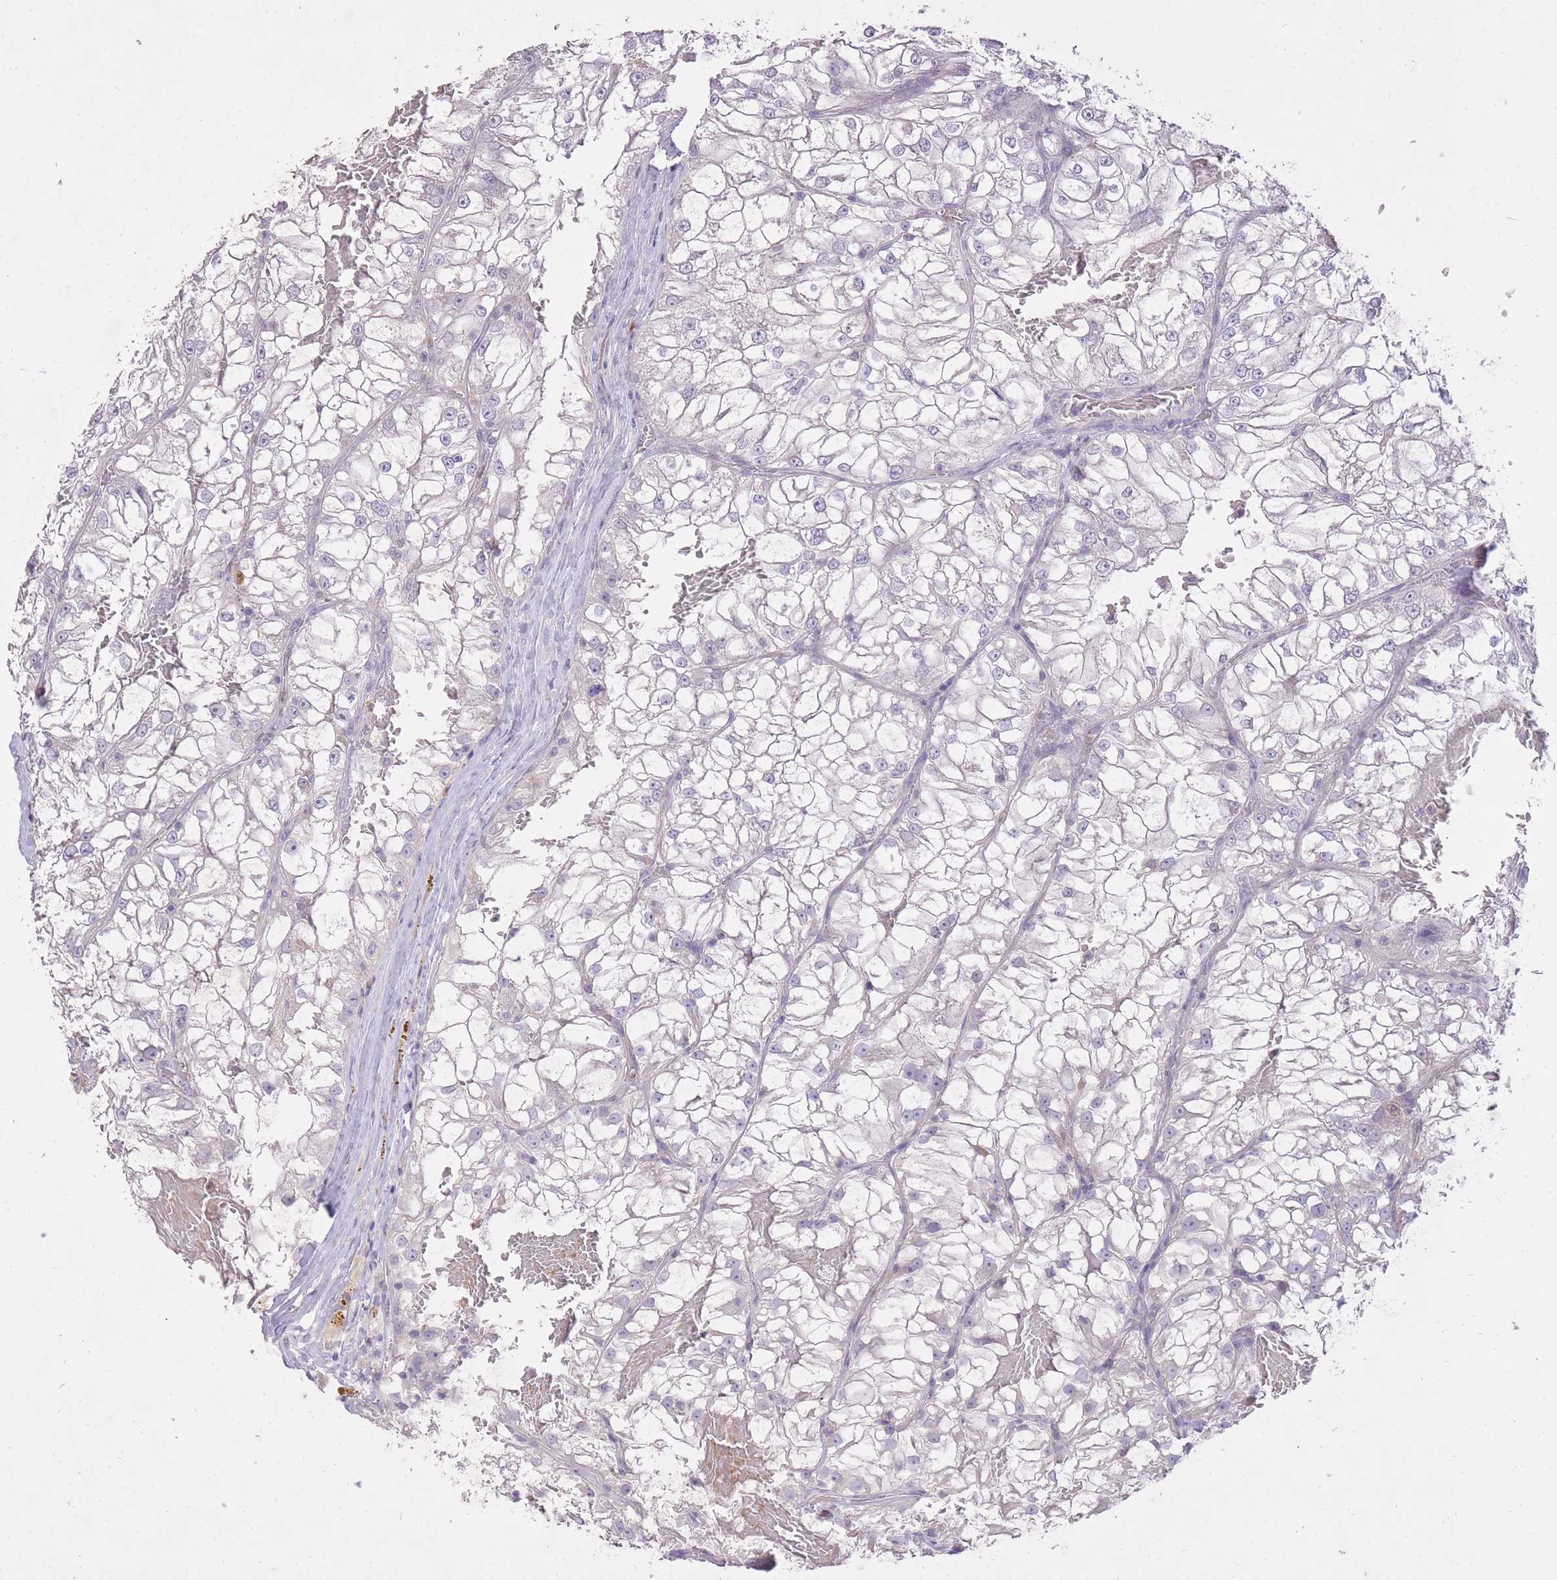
{"staining": {"intensity": "negative", "quantity": "none", "location": "none"}, "tissue": "renal cancer", "cell_type": "Tumor cells", "image_type": "cancer", "snomed": [{"axis": "morphology", "description": "Adenocarcinoma, NOS"}, {"axis": "topography", "description": "Kidney"}], "caption": "Immunohistochemistry (IHC) of human renal cancer (adenocarcinoma) demonstrates no expression in tumor cells.", "gene": "FRG2C", "patient": {"sex": "female", "age": 72}}